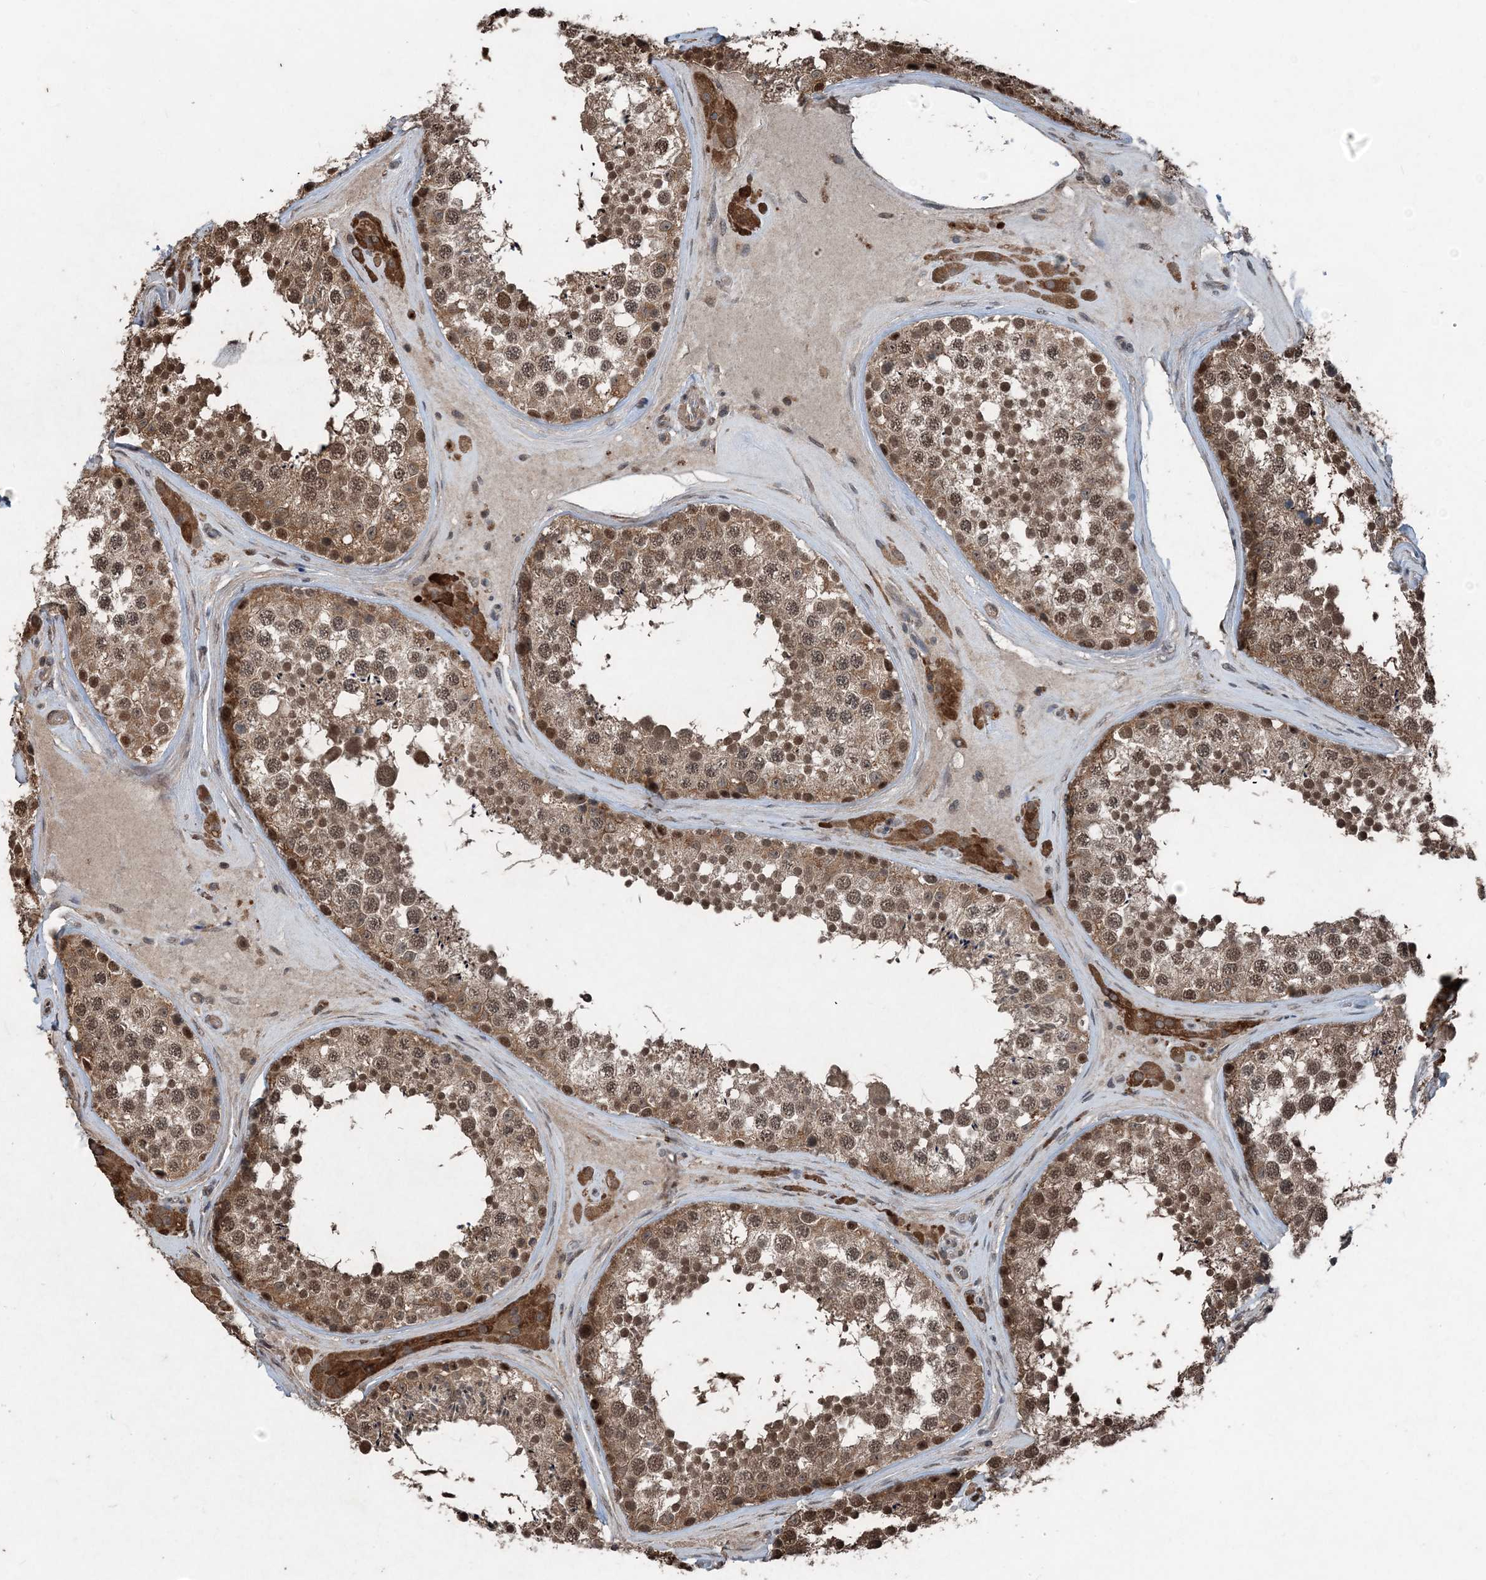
{"staining": {"intensity": "moderate", "quantity": ">75%", "location": "cytoplasmic/membranous,nuclear"}, "tissue": "testis", "cell_type": "Cells in seminiferous ducts", "image_type": "normal", "snomed": [{"axis": "morphology", "description": "Normal tissue, NOS"}, {"axis": "topography", "description": "Testis"}], "caption": "Human testis stained with a brown dye displays moderate cytoplasmic/membranous,nuclear positive staining in approximately >75% of cells in seminiferous ducts.", "gene": "CFL1", "patient": {"sex": "male", "age": 46}}